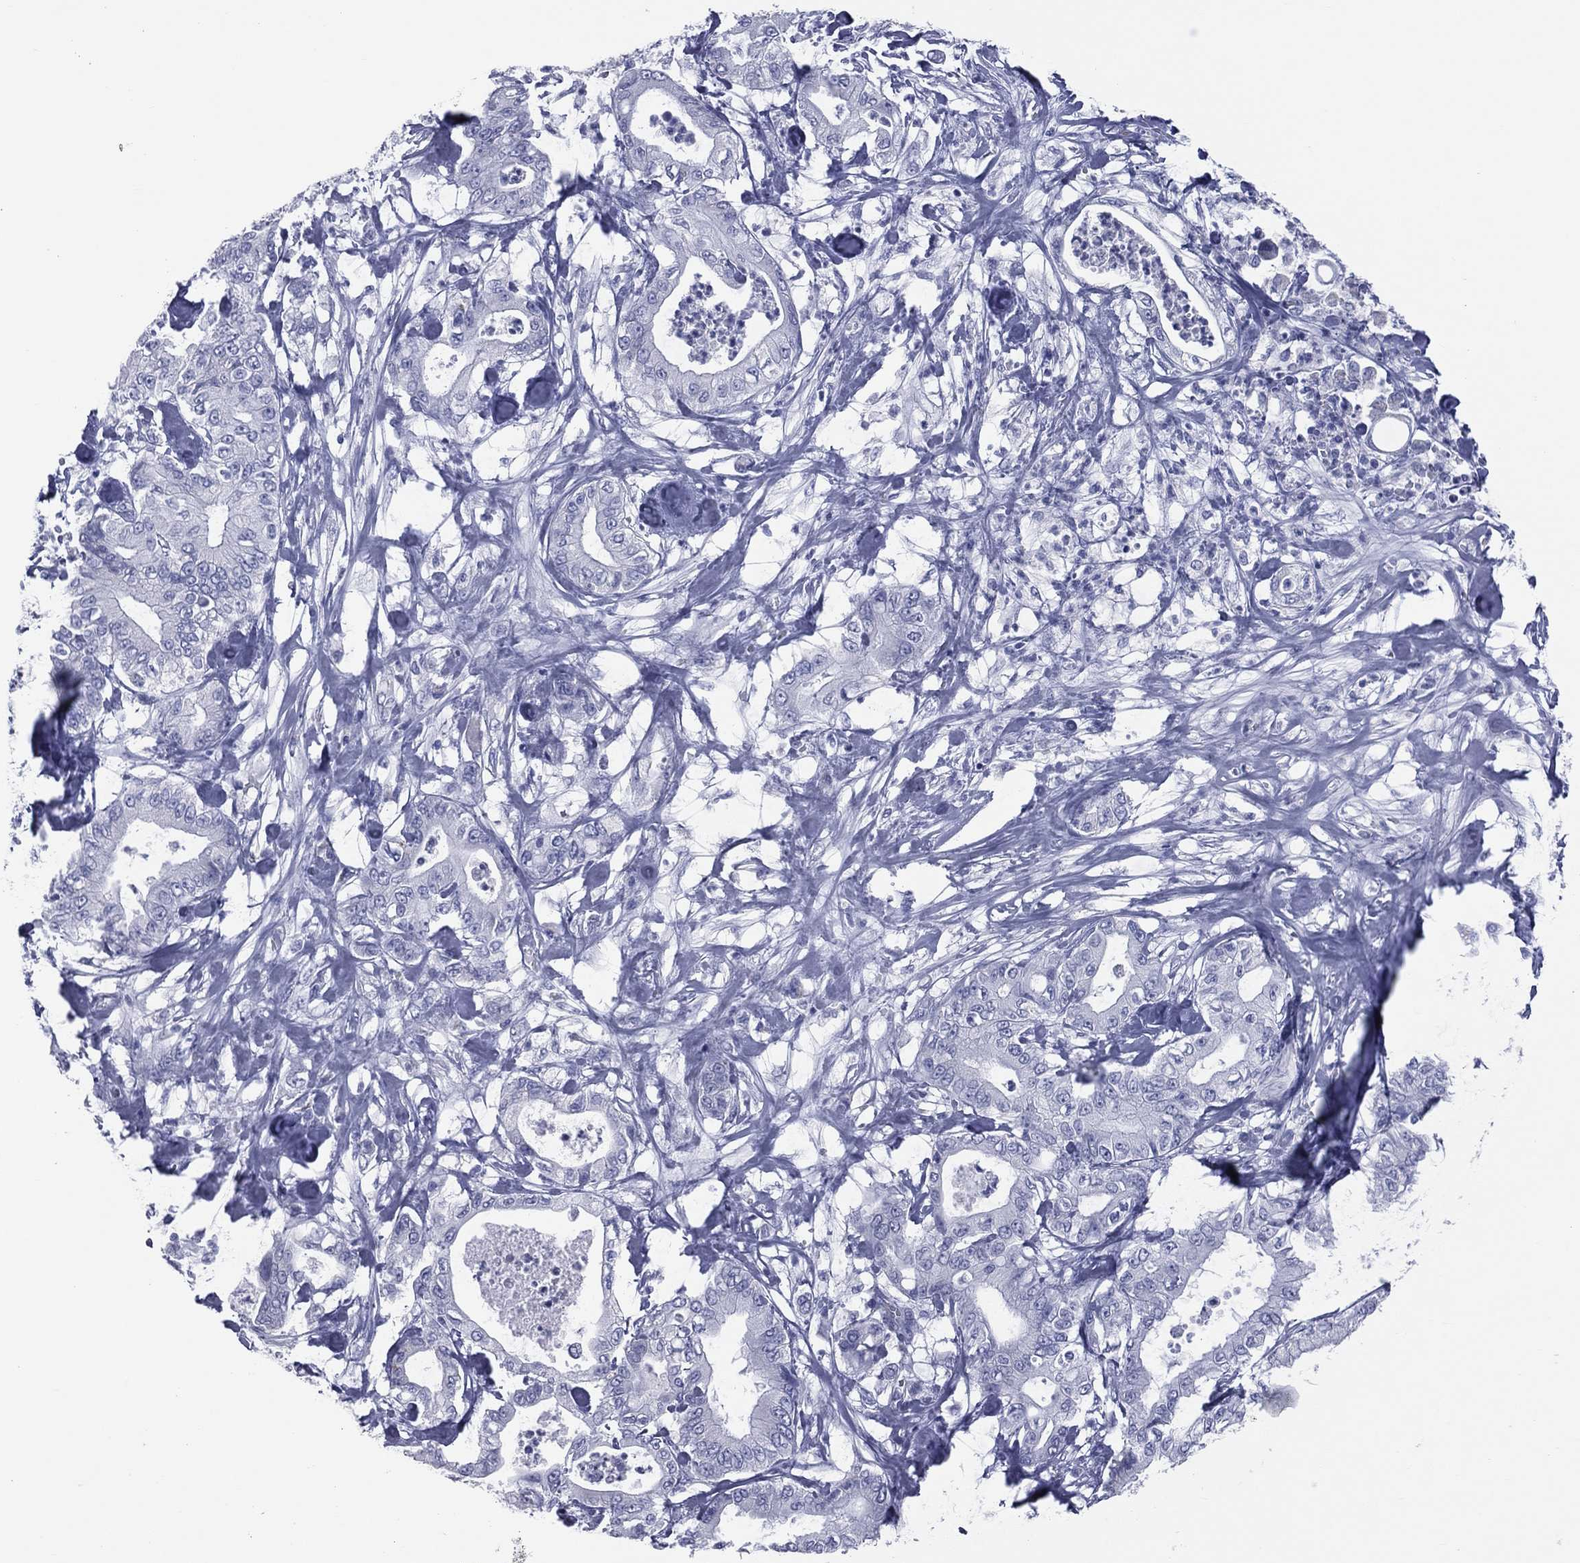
{"staining": {"intensity": "negative", "quantity": "none", "location": "none"}, "tissue": "pancreatic cancer", "cell_type": "Tumor cells", "image_type": "cancer", "snomed": [{"axis": "morphology", "description": "Adenocarcinoma, NOS"}, {"axis": "topography", "description": "Pancreas"}], "caption": "Pancreatic cancer (adenocarcinoma) was stained to show a protein in brown. There is no significant positivity in tumor cells. (DAB IHC with hematoxylin counter stain).", "gene": "MLN", "patient": {"sex": "male", "age": 71}}